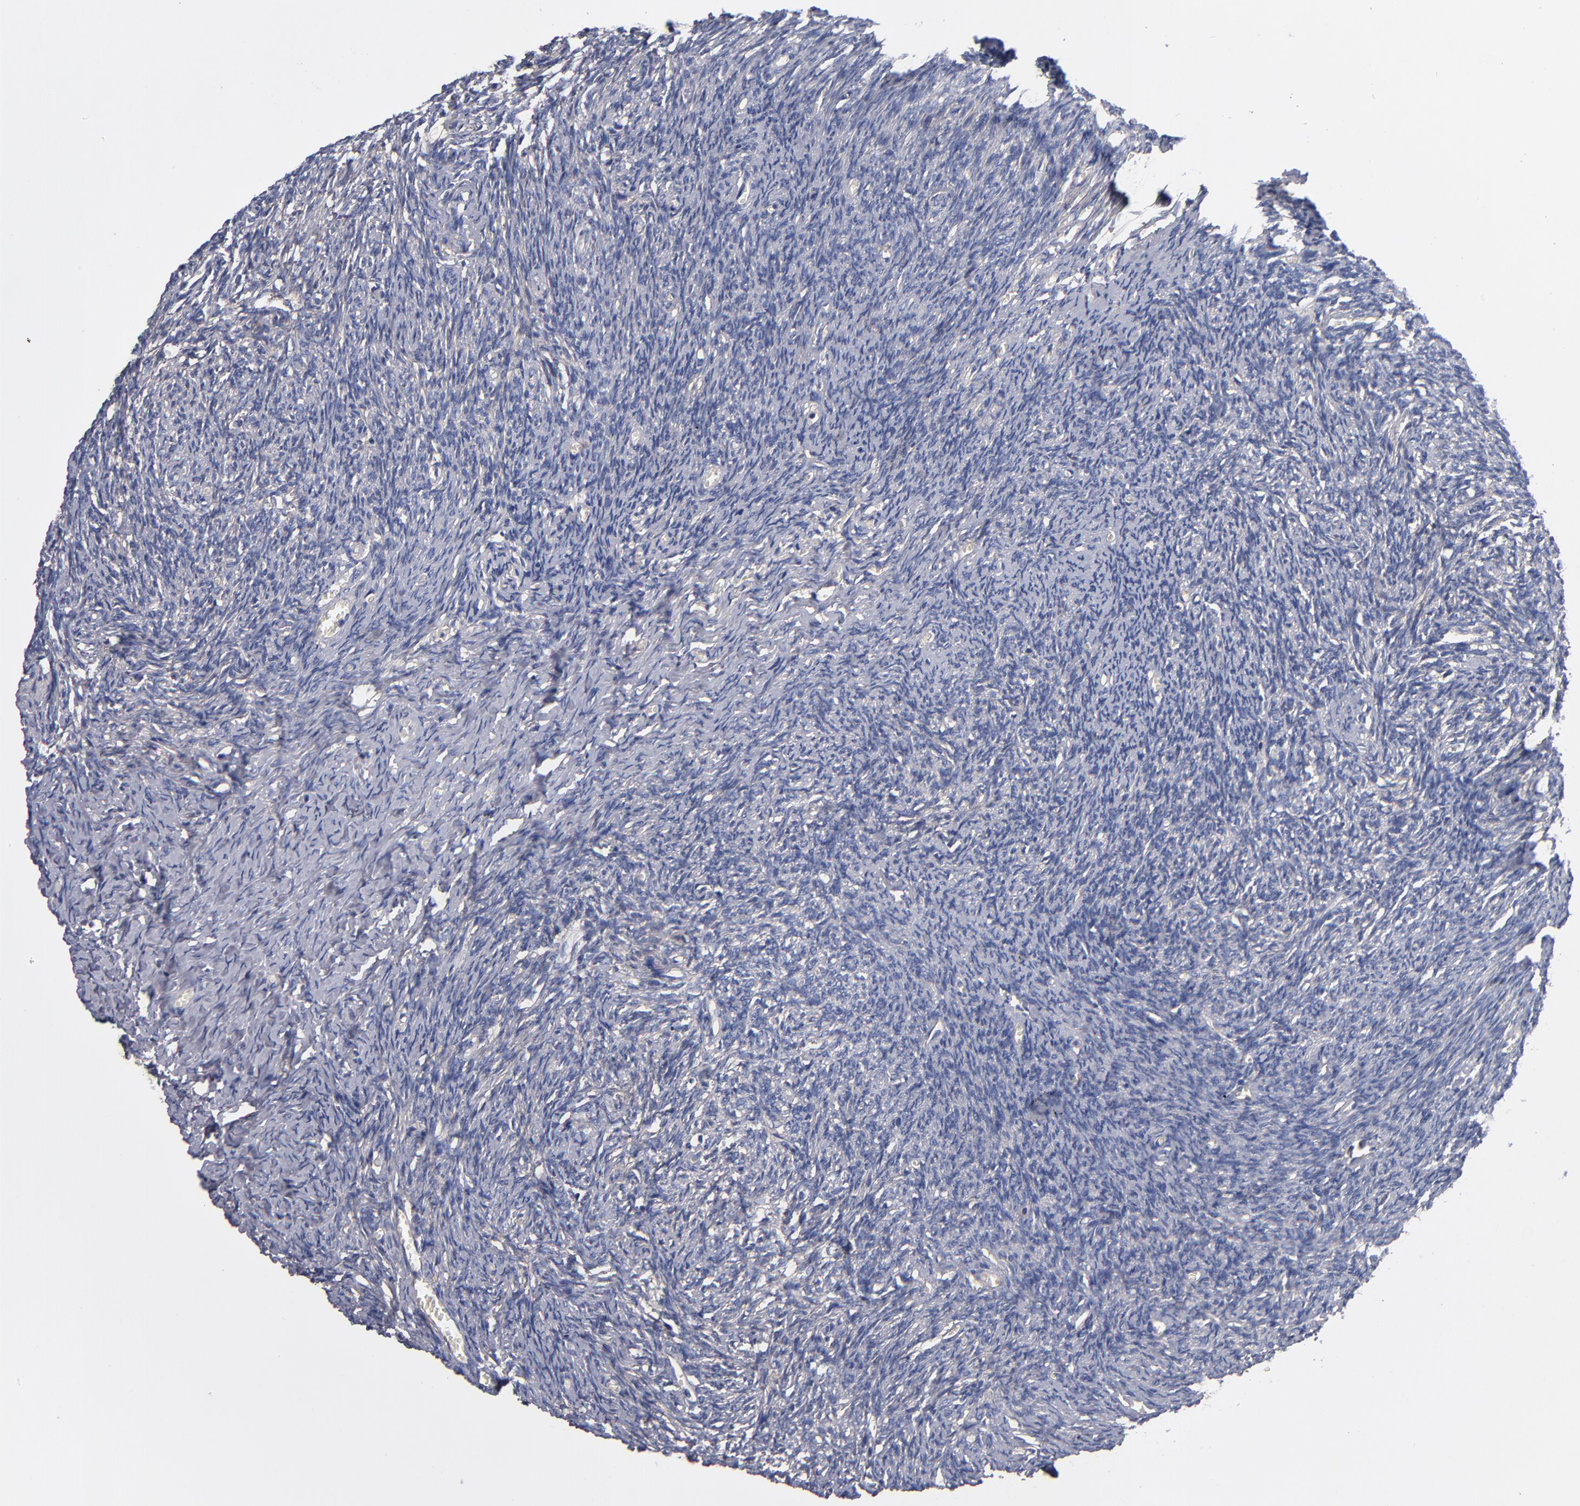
{"staining": {"intensity": "negative", "quantity": "none", "location": "none"}, "tissue": "ovary", "cell_type": "Ovarian stroma cells", "image_type": "normal", "snomed": [{"axis": "morphology", "description": "Normal tissue, NOS"}, {"axis": "topography", "description": "Ovary"}], "caption": "IHC micrograph of normal ovary stained for a protein (brown), which displays no expression in ovarian stroma cells. (Brightfield microscopy of DAB (3,3'-diaminobenzidine) immunohistochemistry at high magnification).", "gene": "PLSCR4", "patient": {"sex": "female", "age": 54}}